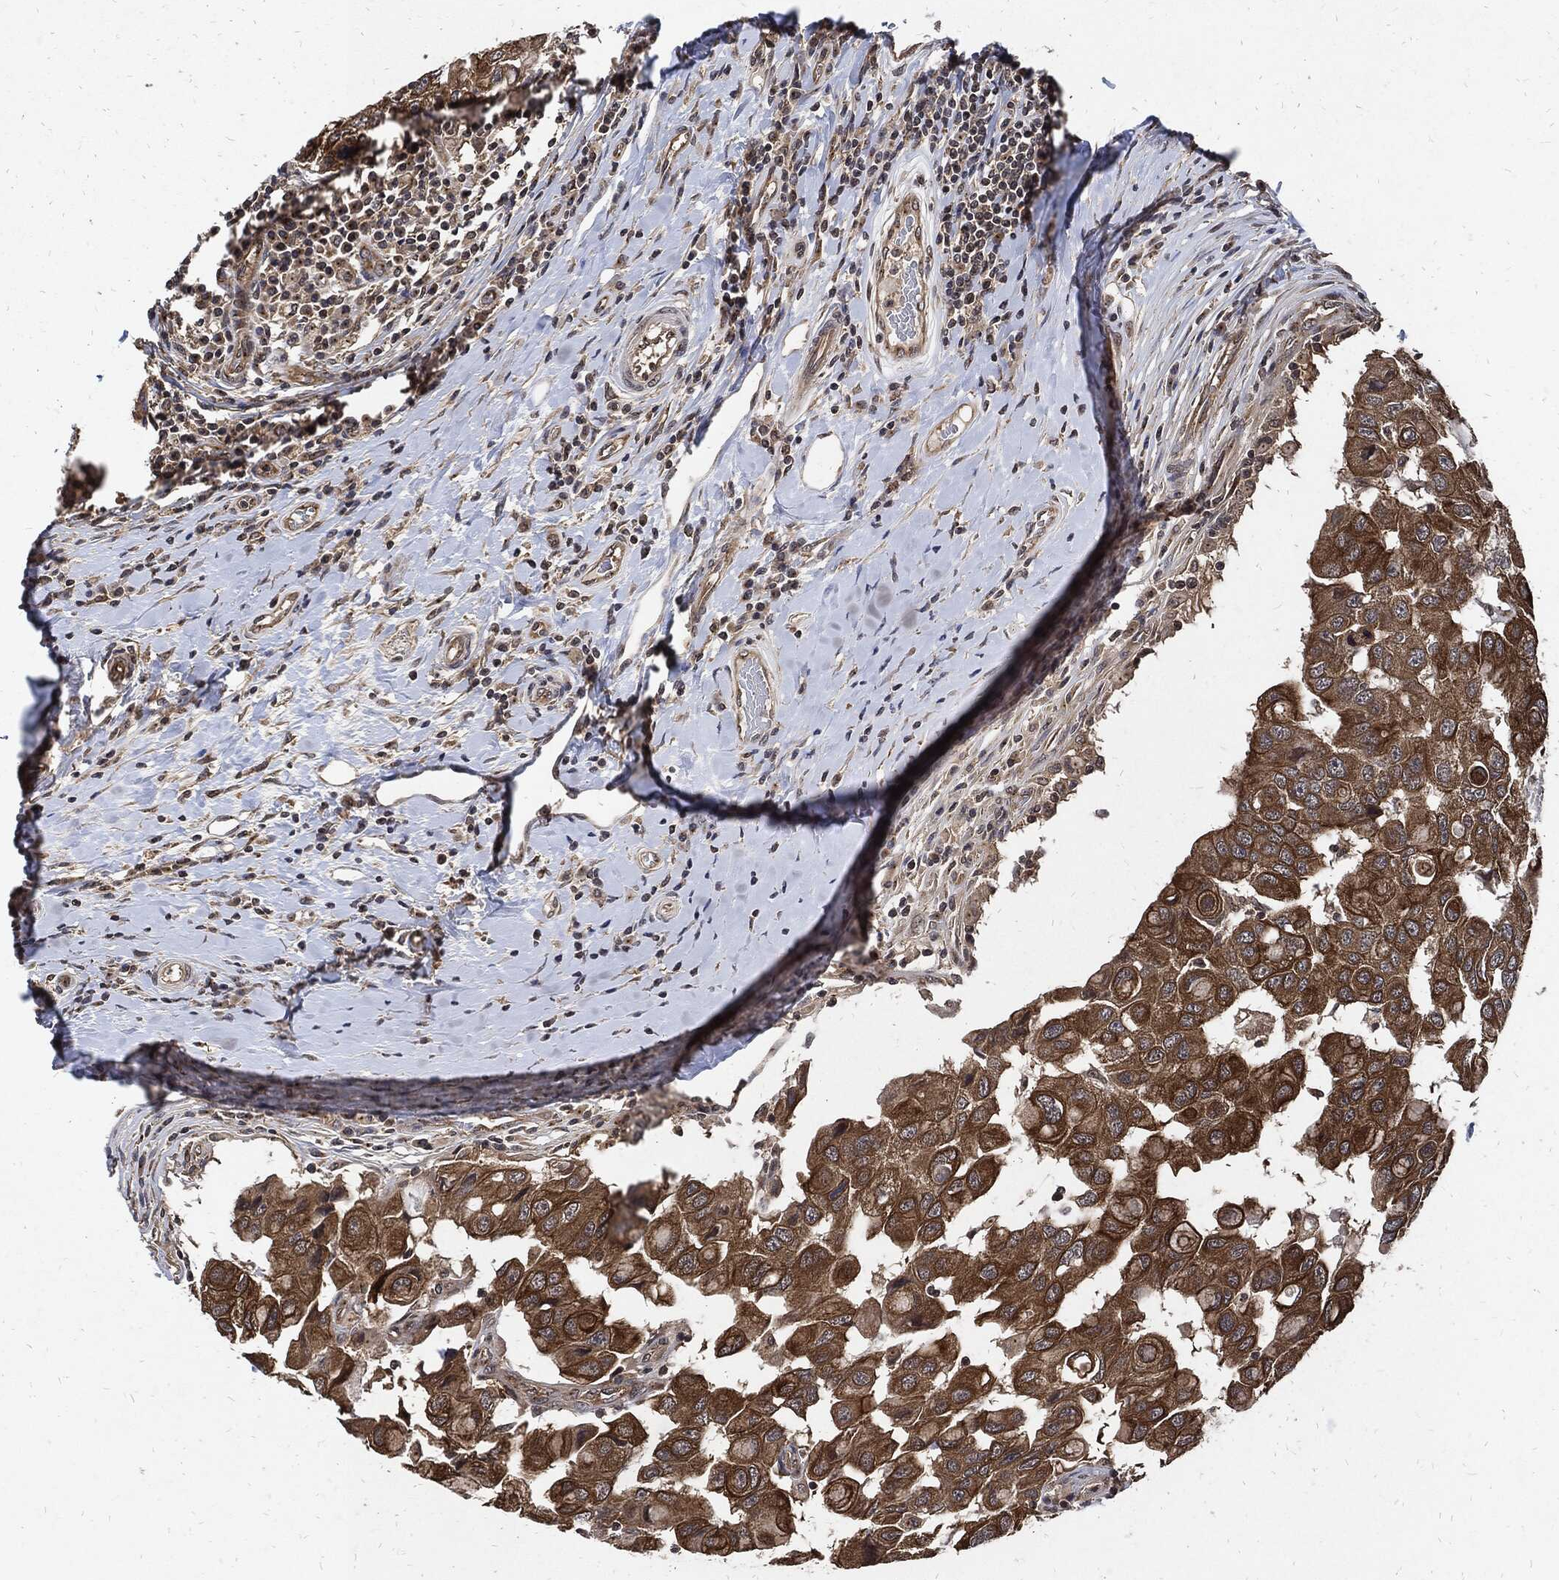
{"staining": {"intensity": "moderate", "quantity": ">75%", "location": "cytoplasmic/membranous"}, "tissue": "breast cancer", "cell_type": "Tumor cells", "image_type": "cancer", "snomed": [{"axis": "morphology", "description": "Duct carcinoma"}, {"axis": "topography", "description": "Breast"}], "caption": "Immunohistochemistry (IHC) (DAB) staining of breast cancer (infiltrating ductal carcinoma) exhibits moderate cytoplasmic/membranous protein positivity in approximately >75% of tumor cells. (DAB IHC with brightfield microscopy, high magnification).", "gene": "DCTN1", "patient": {"sex": "female", "age": 27}}